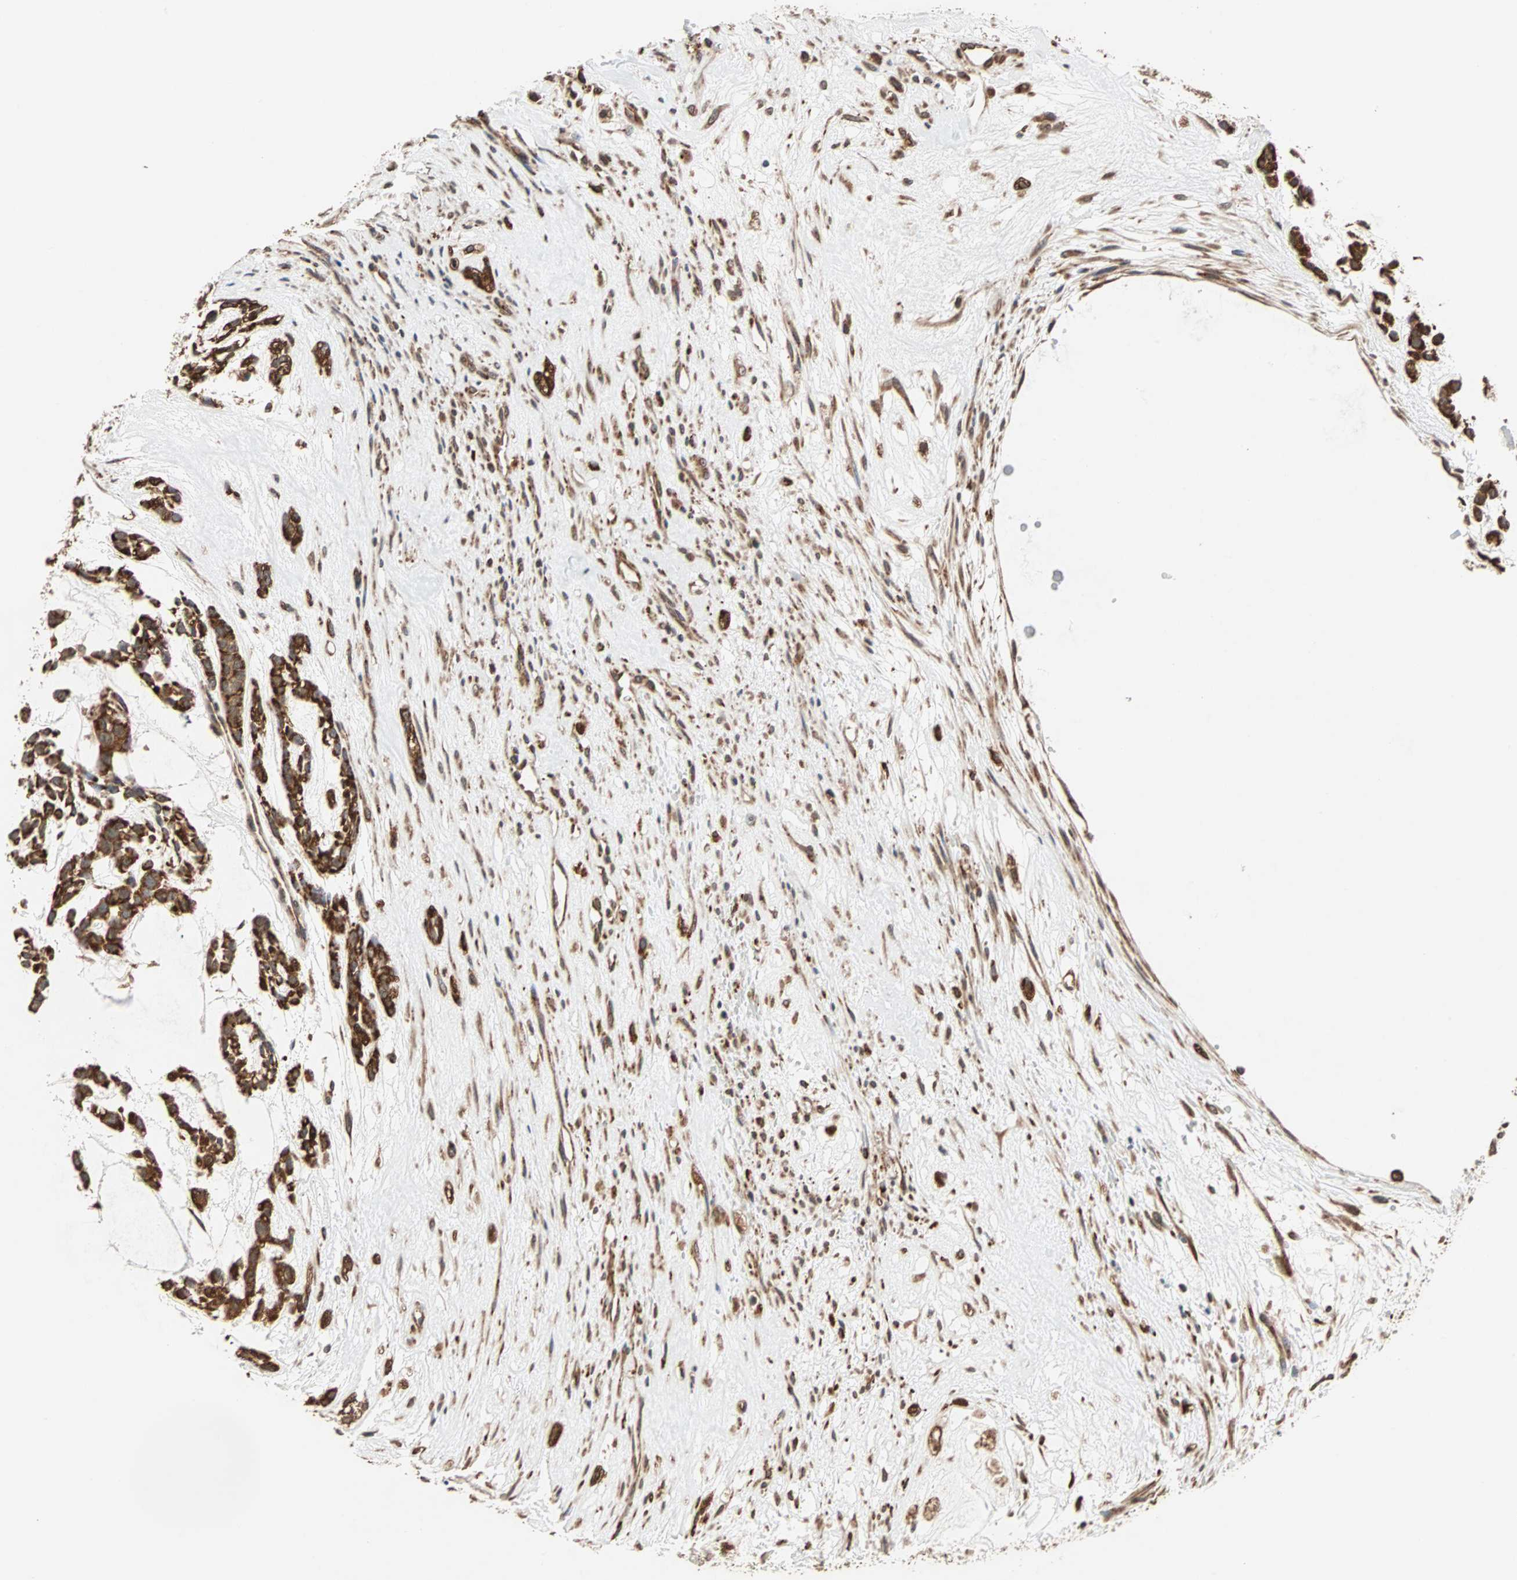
{"staining": {"intensity": "strong", "quantity": ">75%", "location": "cytoplasmic/membranous"}, "tissue": "head and neck cancer", "cell_type": "Tumor cells", "image_type": "cancer", "snomed": [{"axis": "morphology", "description": "Adenocarcinoma, NOS"}, {"axis": "morphology", "description": "Adenoma, NOS"}, {"axis": "topography", "description": "Head-Neck"}], "caption": "Strong cytoplasmic/membranous protein positivity is seen in about >75% of tumor cells in head and neck cancer.", "gene": "AUP1", "patient": {"sex": "female", "age": 55}}